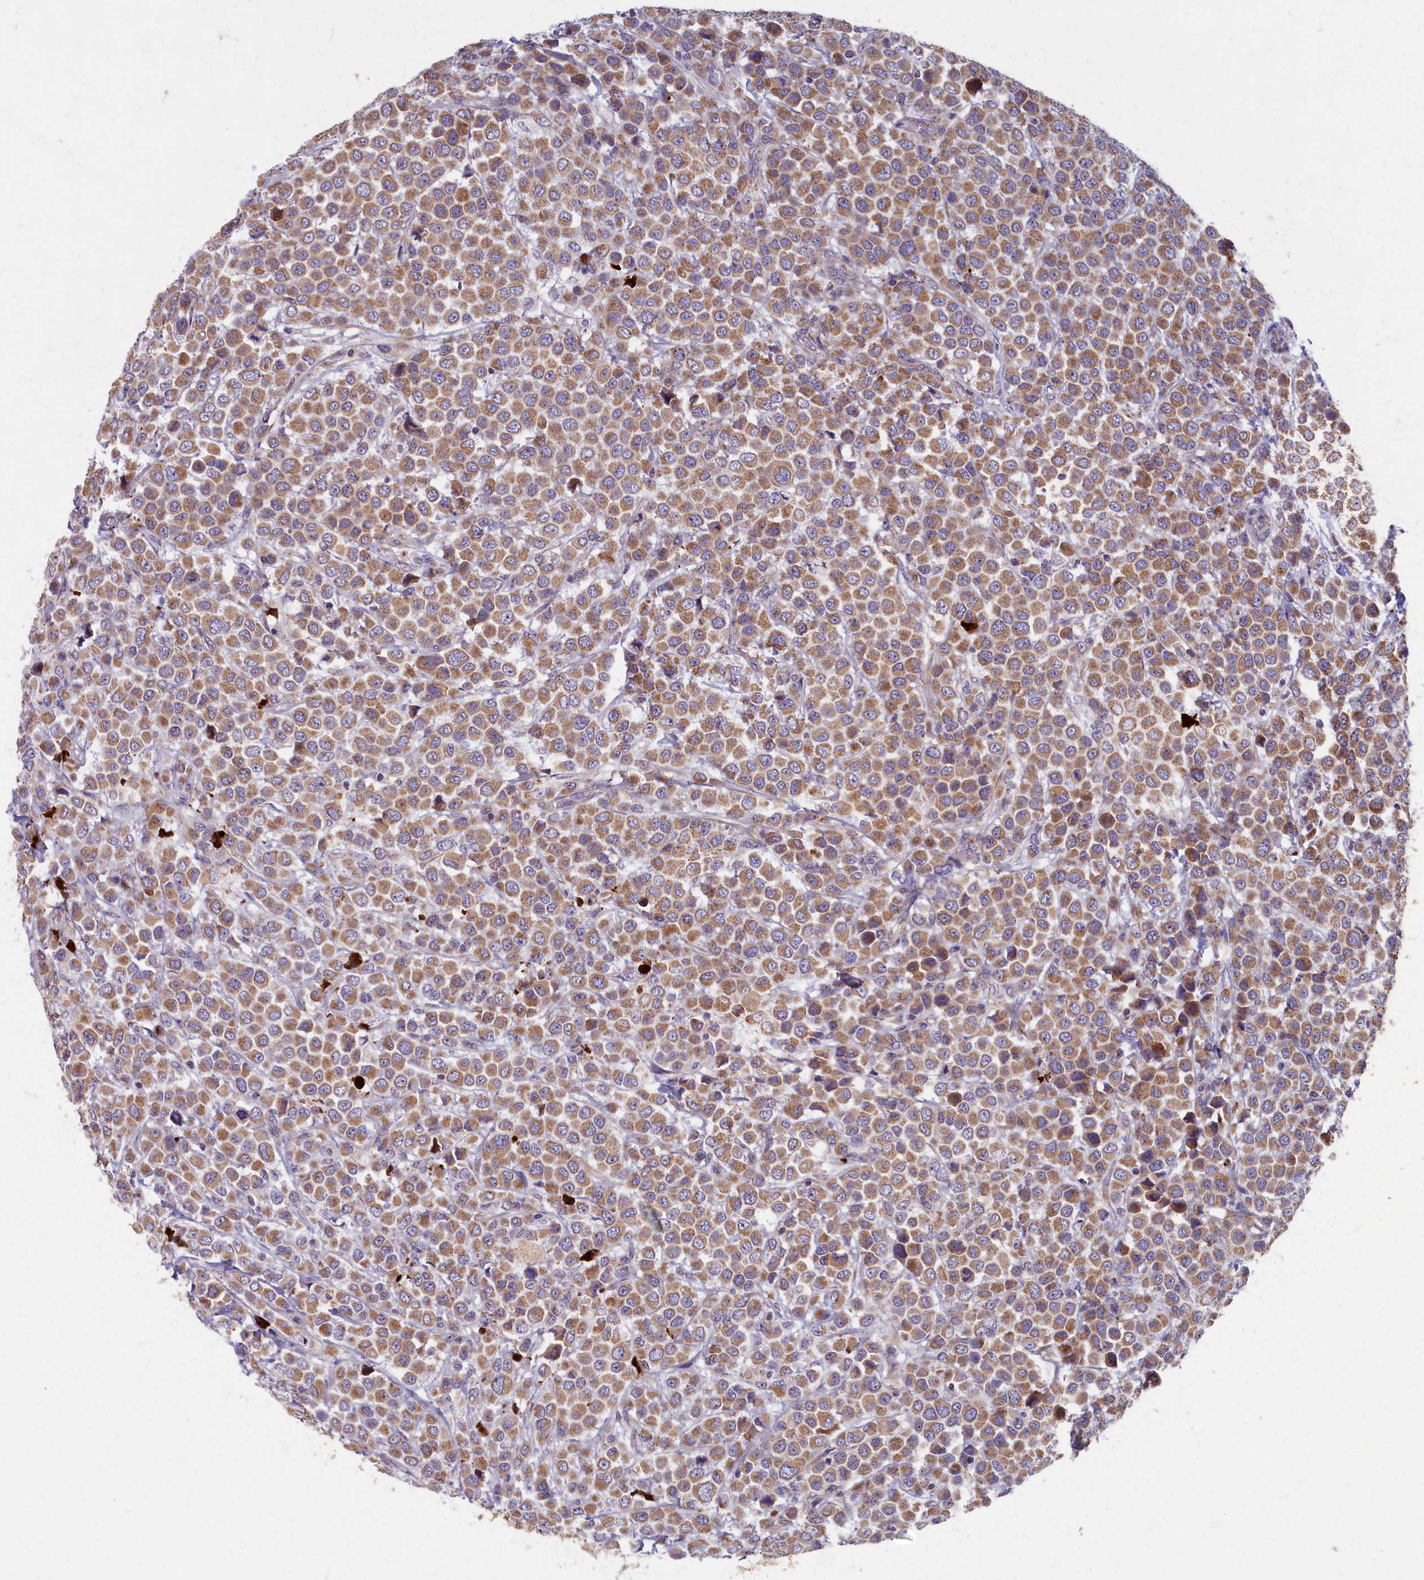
{"staining": {"intensity": "moderate", "quantity": ">75%", "location": "cytoplasmic/membranous"}, "tissue": "breast cancer", "cell_type": "Tumor cells", "image_type": "cancer", "snomed": [{"axis": "morphology", "description": "Duct carcinoma"}, {"axis": "topography", "description": "Breast"}], "caption": "Immunohistochemistry histopathology image of human breast cancer stained for a protein (brown), which demonstrates medium levels of moderate cytoplasmic/membranous expression in about >75% of tumor cells.", "gene": "MRPS25", "patient": {"sex": "female", "age": 61}}